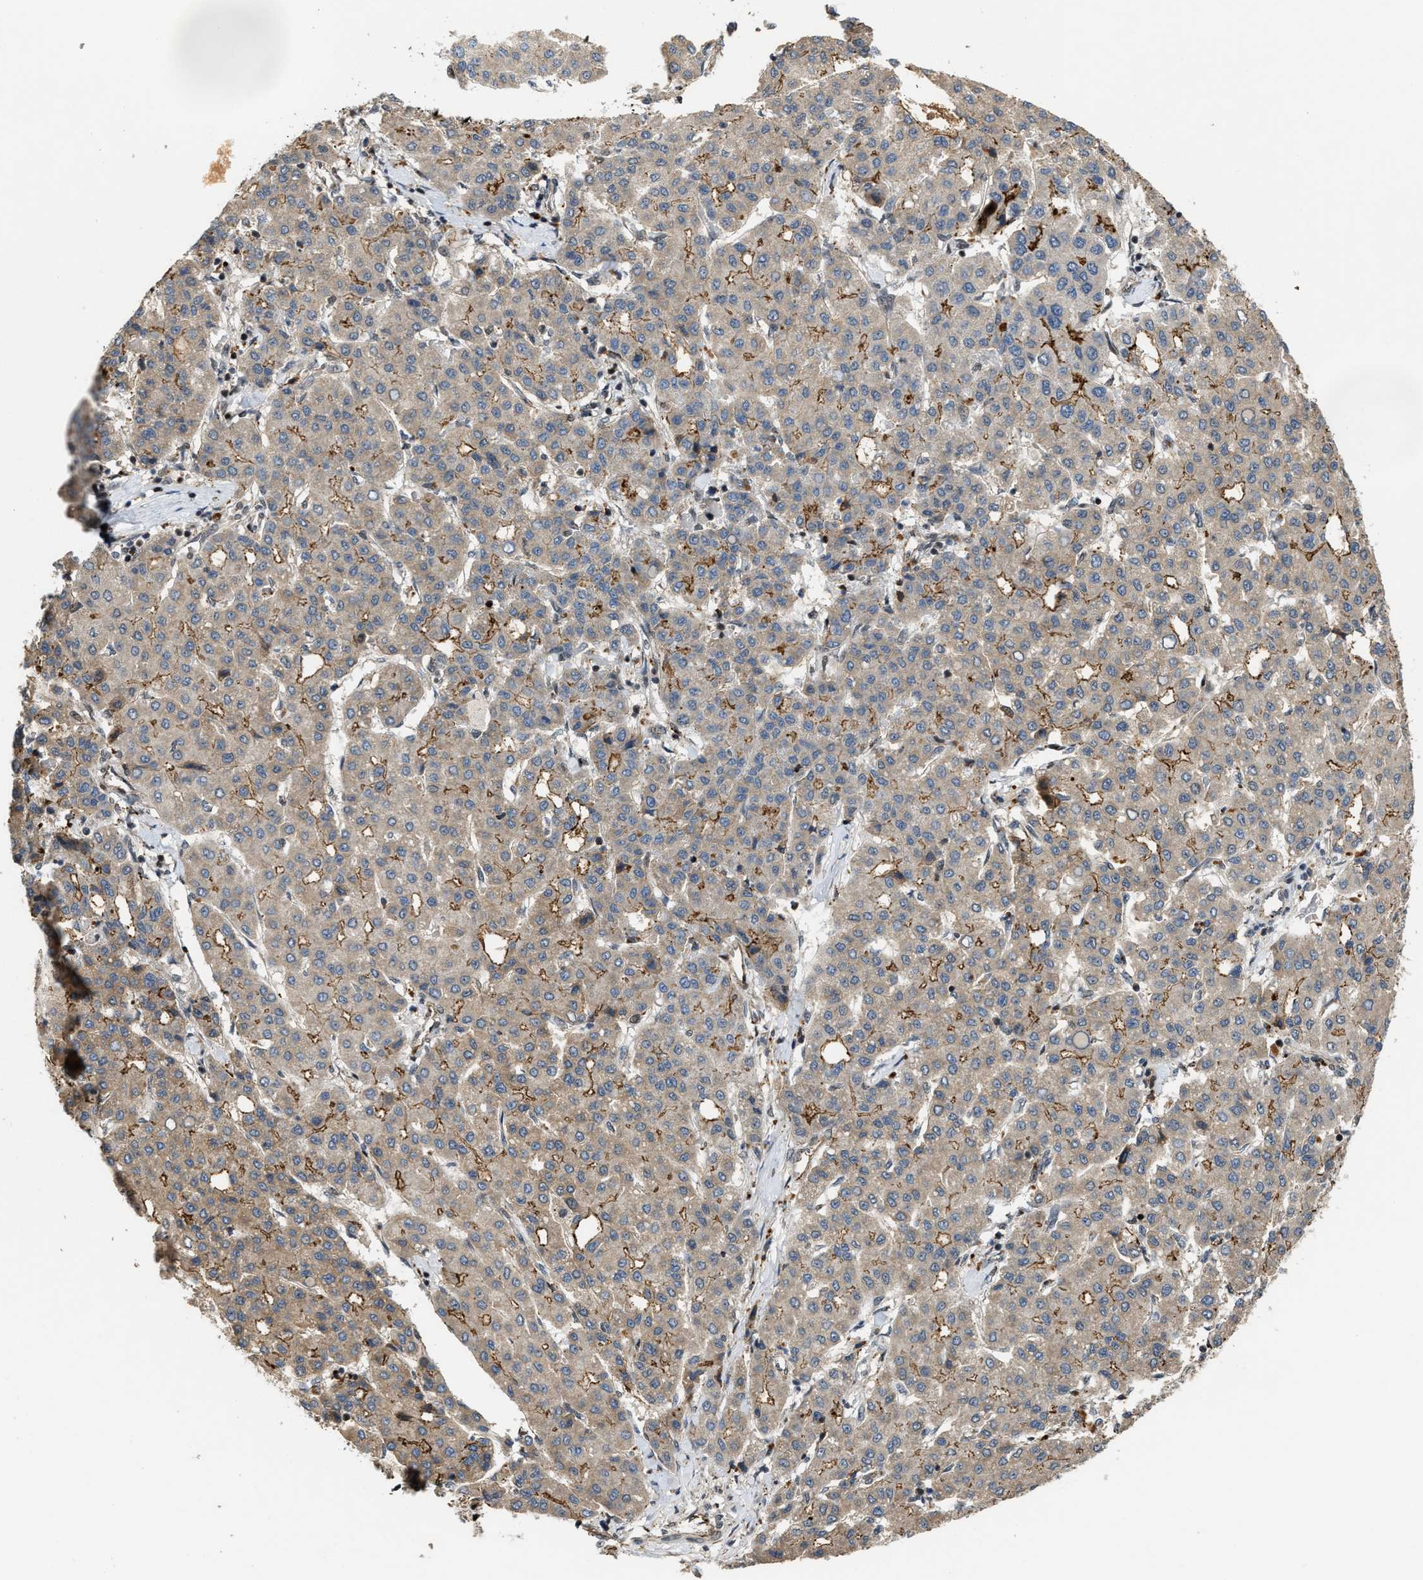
{"staining": {"intensity": "moderate", "quantity": "25%-75%", "location": "cytoplasmic/membranous"}, "tissue": "liver cancer", "cell_type": "Tumor cells", "image_type": "cancer", "snomed": [{"axis": "morphology", "description": "Carcinoma, Hepatocellular, NOS"}, {"axis": "topography", "description": "Liver"}], "caption": "Liver cancer (hepatocellular carcinoma) stained with DAB immunohistochemistry shows medium levels of moderate cytoplasmic/membranous positivity in about 25%-75% of tumor cells. (DAB = brown stain, brightfield microscopy at high magnification).", "gene": "DPF2", "patient": {"sex": "male", "age": 65}}